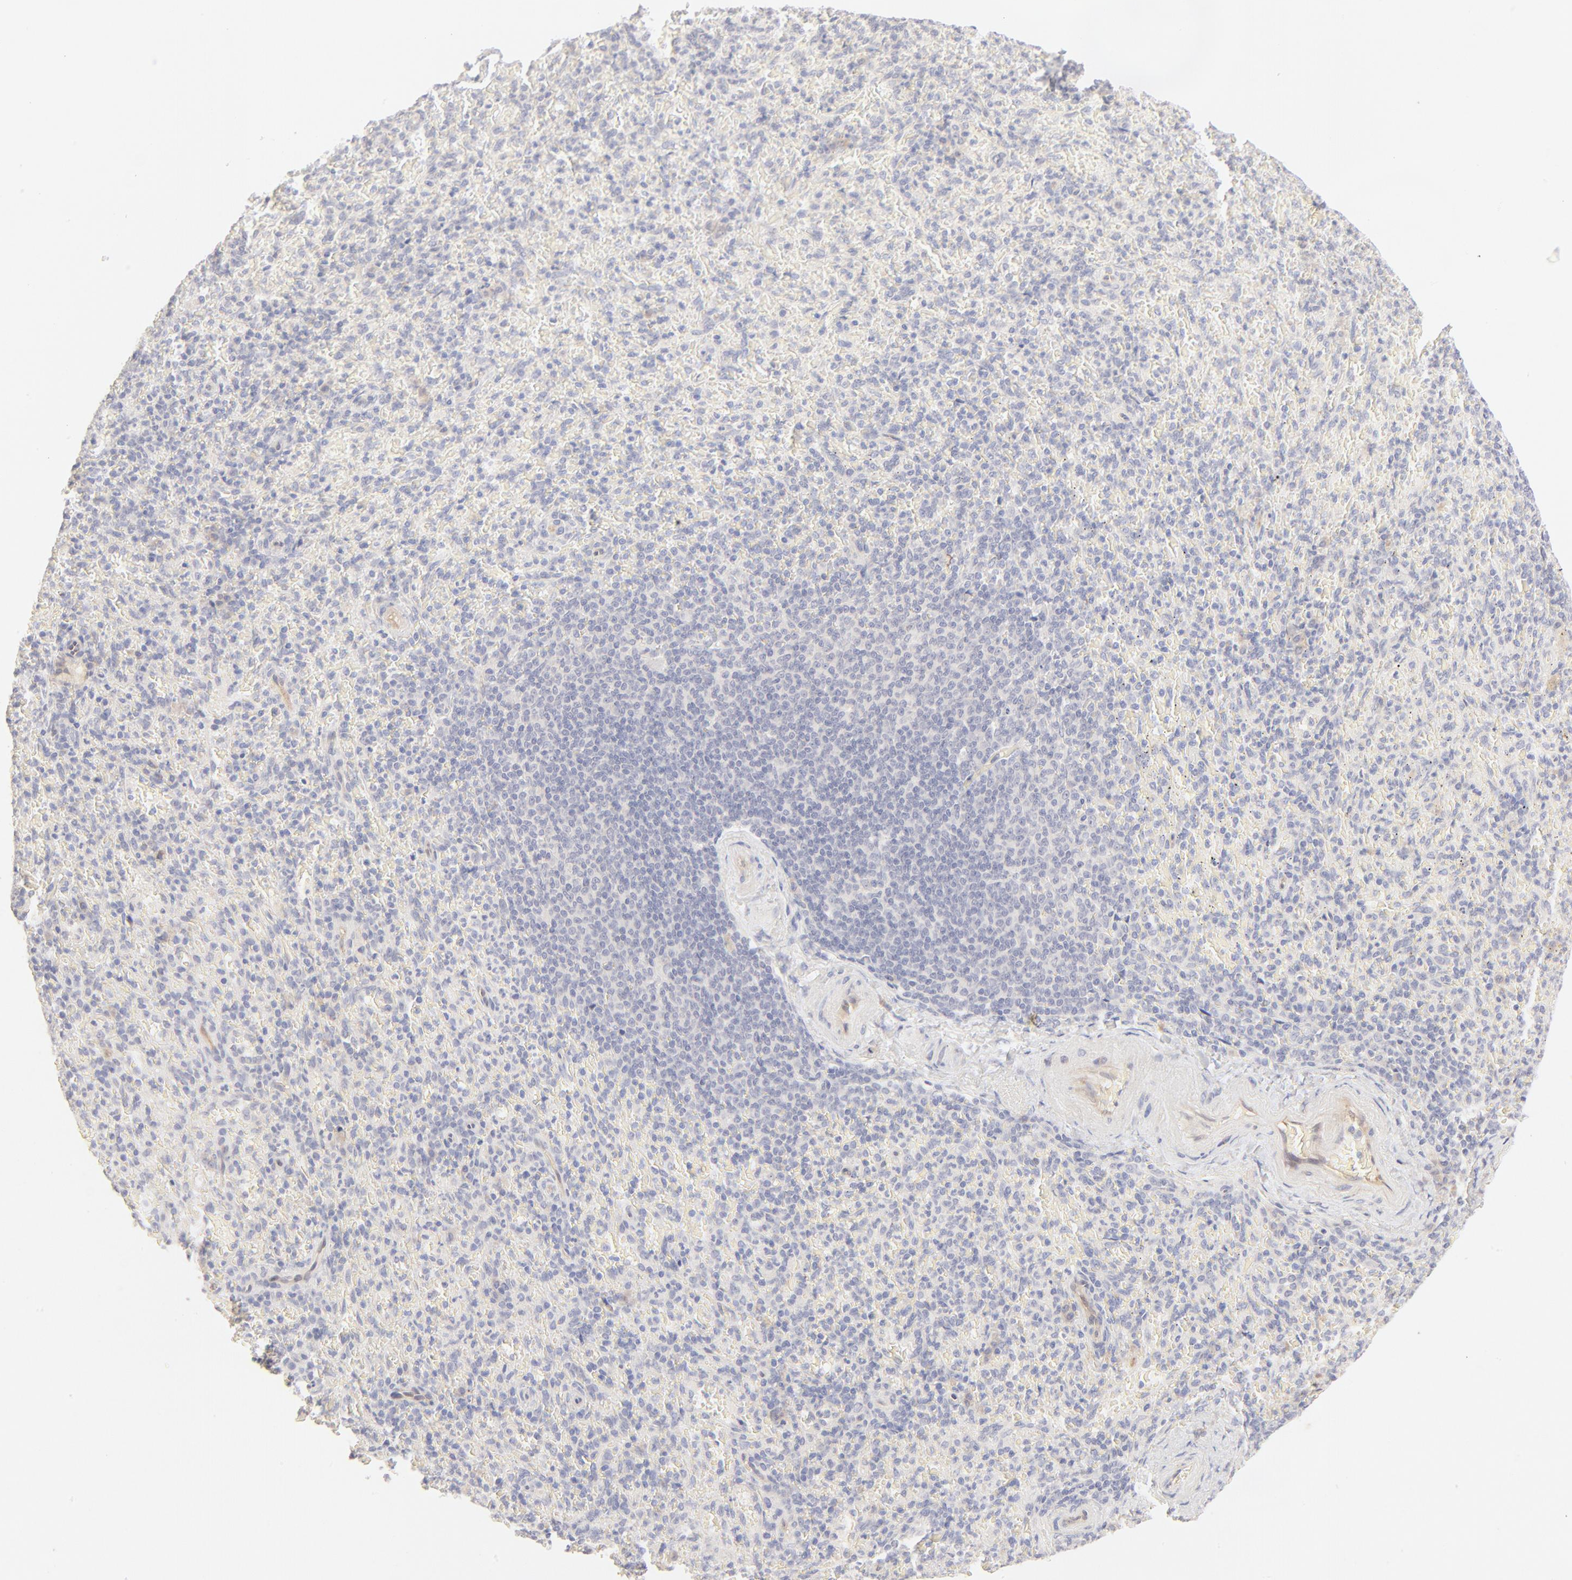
{"staining": {"intensity": "negative", "quantity": "none", "location": "none"}, "tissue": "spleen", "cell_type": "Cells in red pulp", "image_type": "normal", "snomed": [{"axis": "morphology", "description": "Normal tissue, NOS"}, {"axis": "topography", "description": "Spleen"}], "caption": "A high-resolution micrograph shows IHC staining of benign spleen, which demonstrates no significant staining in cells in red pulp.", "gene": "NKX2", "patient": {"sex": "female", "age": 43}}